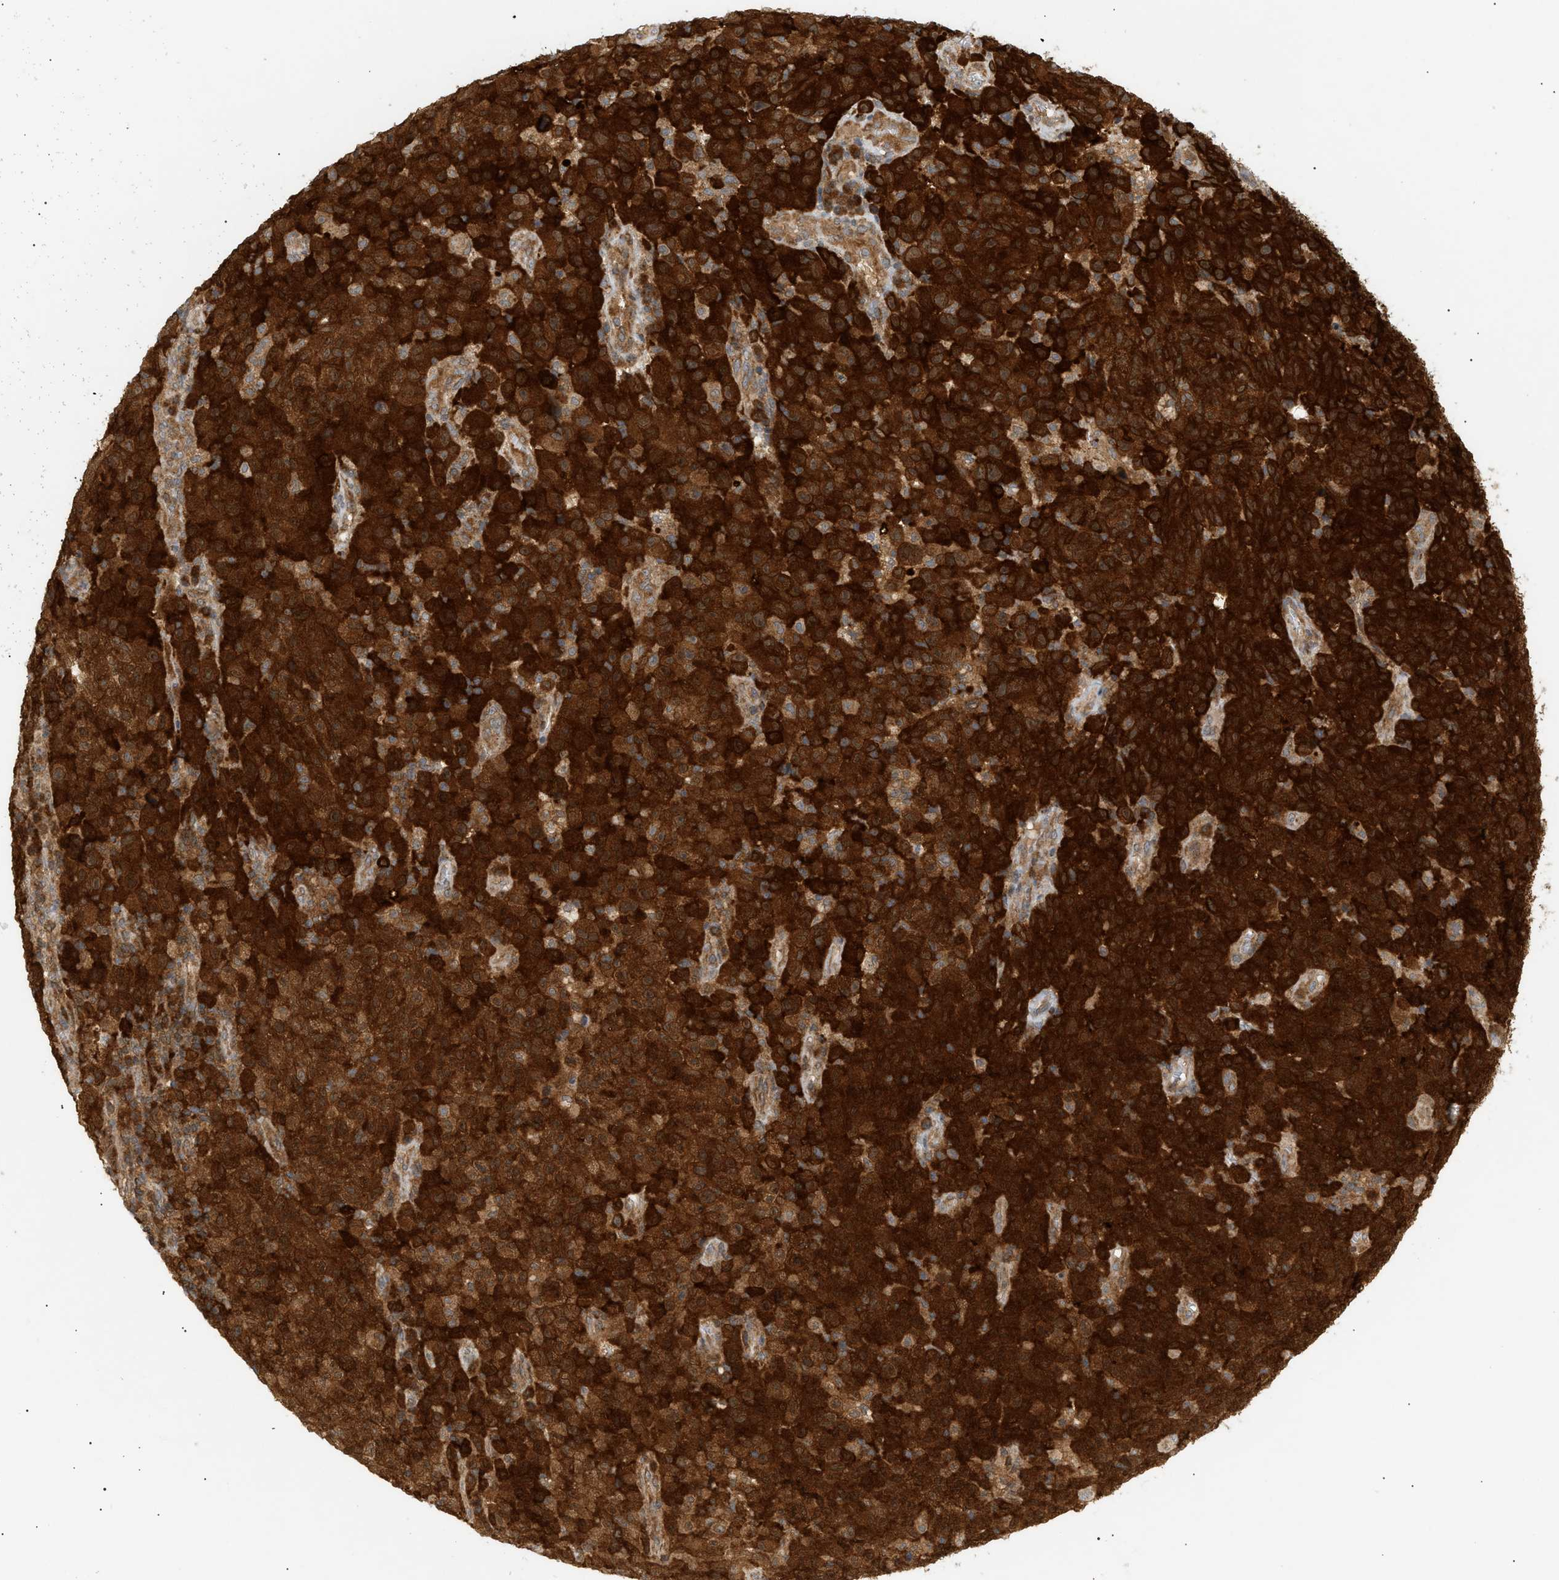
{"staining": {"intensity": "strong", "quantity": ">75%", "location": "cytoplasmic/membranous"}, "tissue": "melanoma", "cell_type": "Tumor cells", "image_type": "cancer", "snomed": [{"axis": "morphology", "description": "Malignant melanoma, NOS"}, {"axis": "topography", "description": "Skin"}], "caption": "Immunohistochemical staining of malignant melanoma displays high levels of strong cytoplasmic/membranous protein positivity in about >75% of tumor cells. Nuclei are stained in blue.", "gene": "SHC1", "patient": {"sex": "female", "age": 82}}